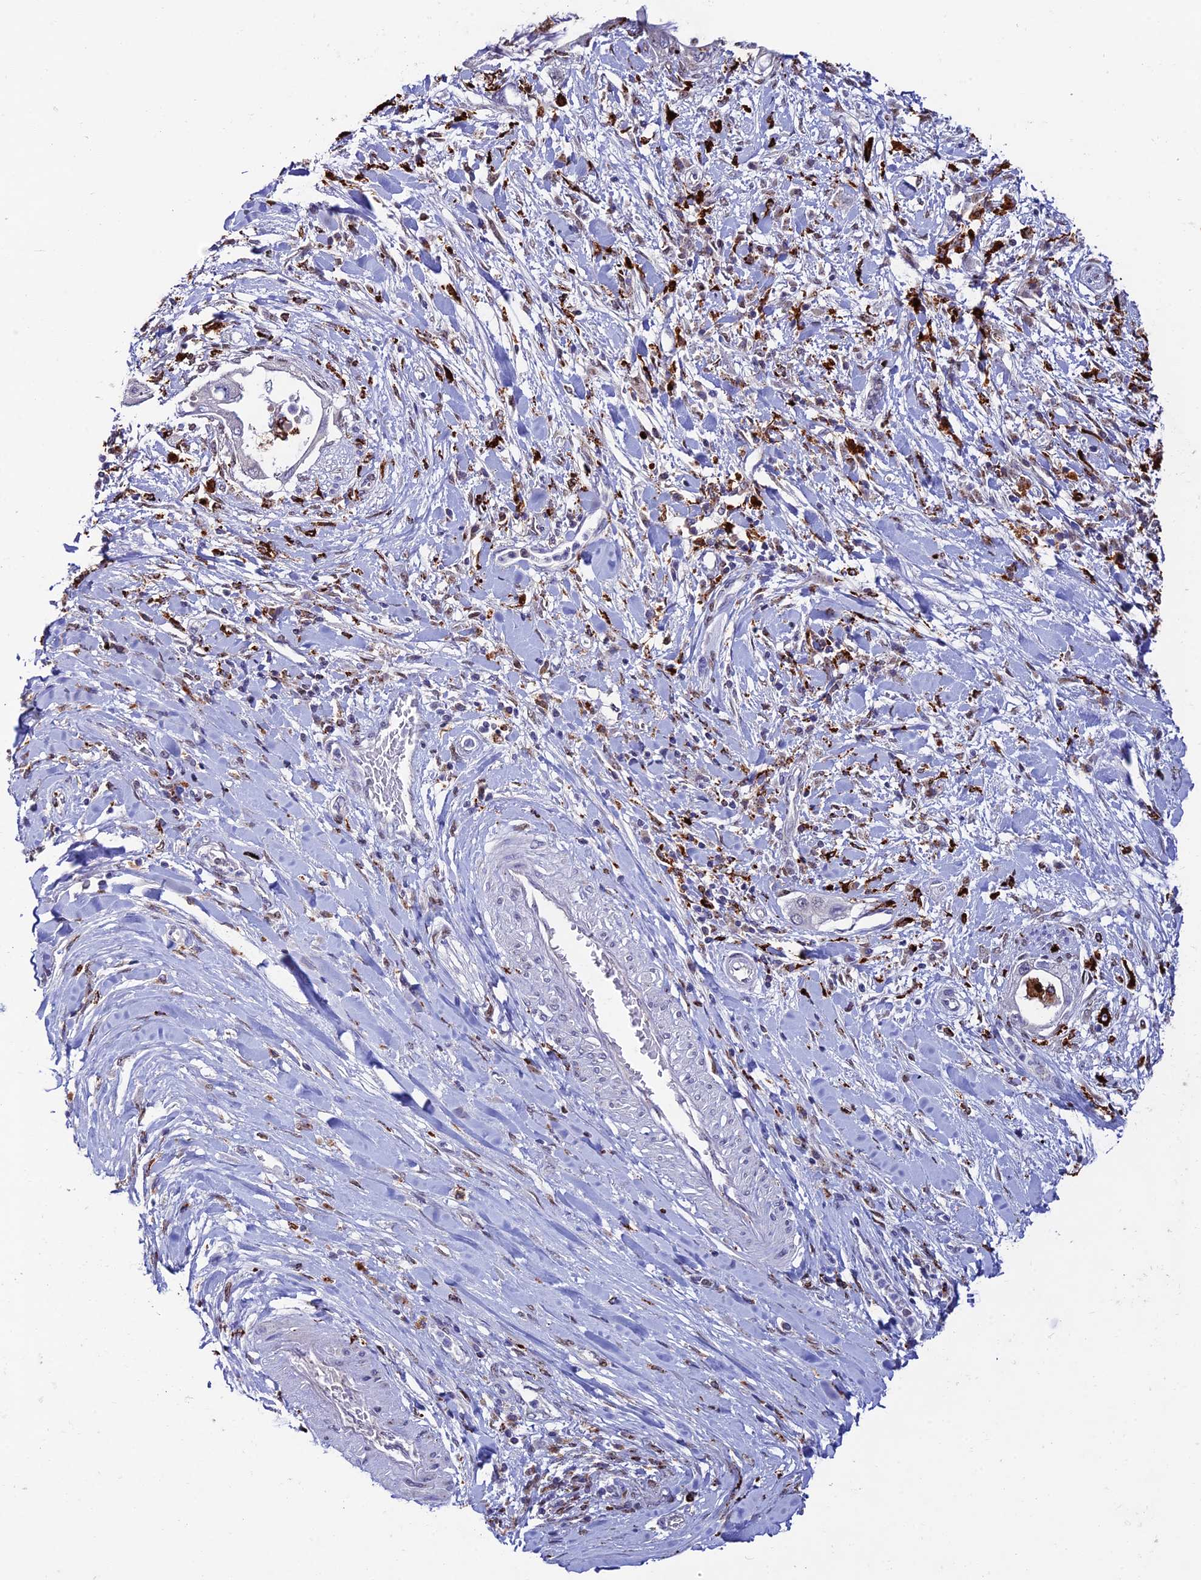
{"staining": {"intensity": "negative", "quantity": "none", "location": "none"}, "tissue": "pancreatic cancer", "cell_type": "Tumor cells", "image_type": "cancer", "snomed": [{"axis": "morphology", "description": "Inflammation, NOS"}, {"axis": "morphology", "description": "Adenocarcinoma, NOS"}, {"axis": "topography", "description": "Pancreas"}], "caption": "A histopathology image of adenocarcinoma (pancreatic) stained for a protein exhibits no brown staining in tumor cells. (DAB immunohistochemistry with hematoxylin counter stain).", "gene": "HIC1", "patient": {"sex": "female", "age": 56}}